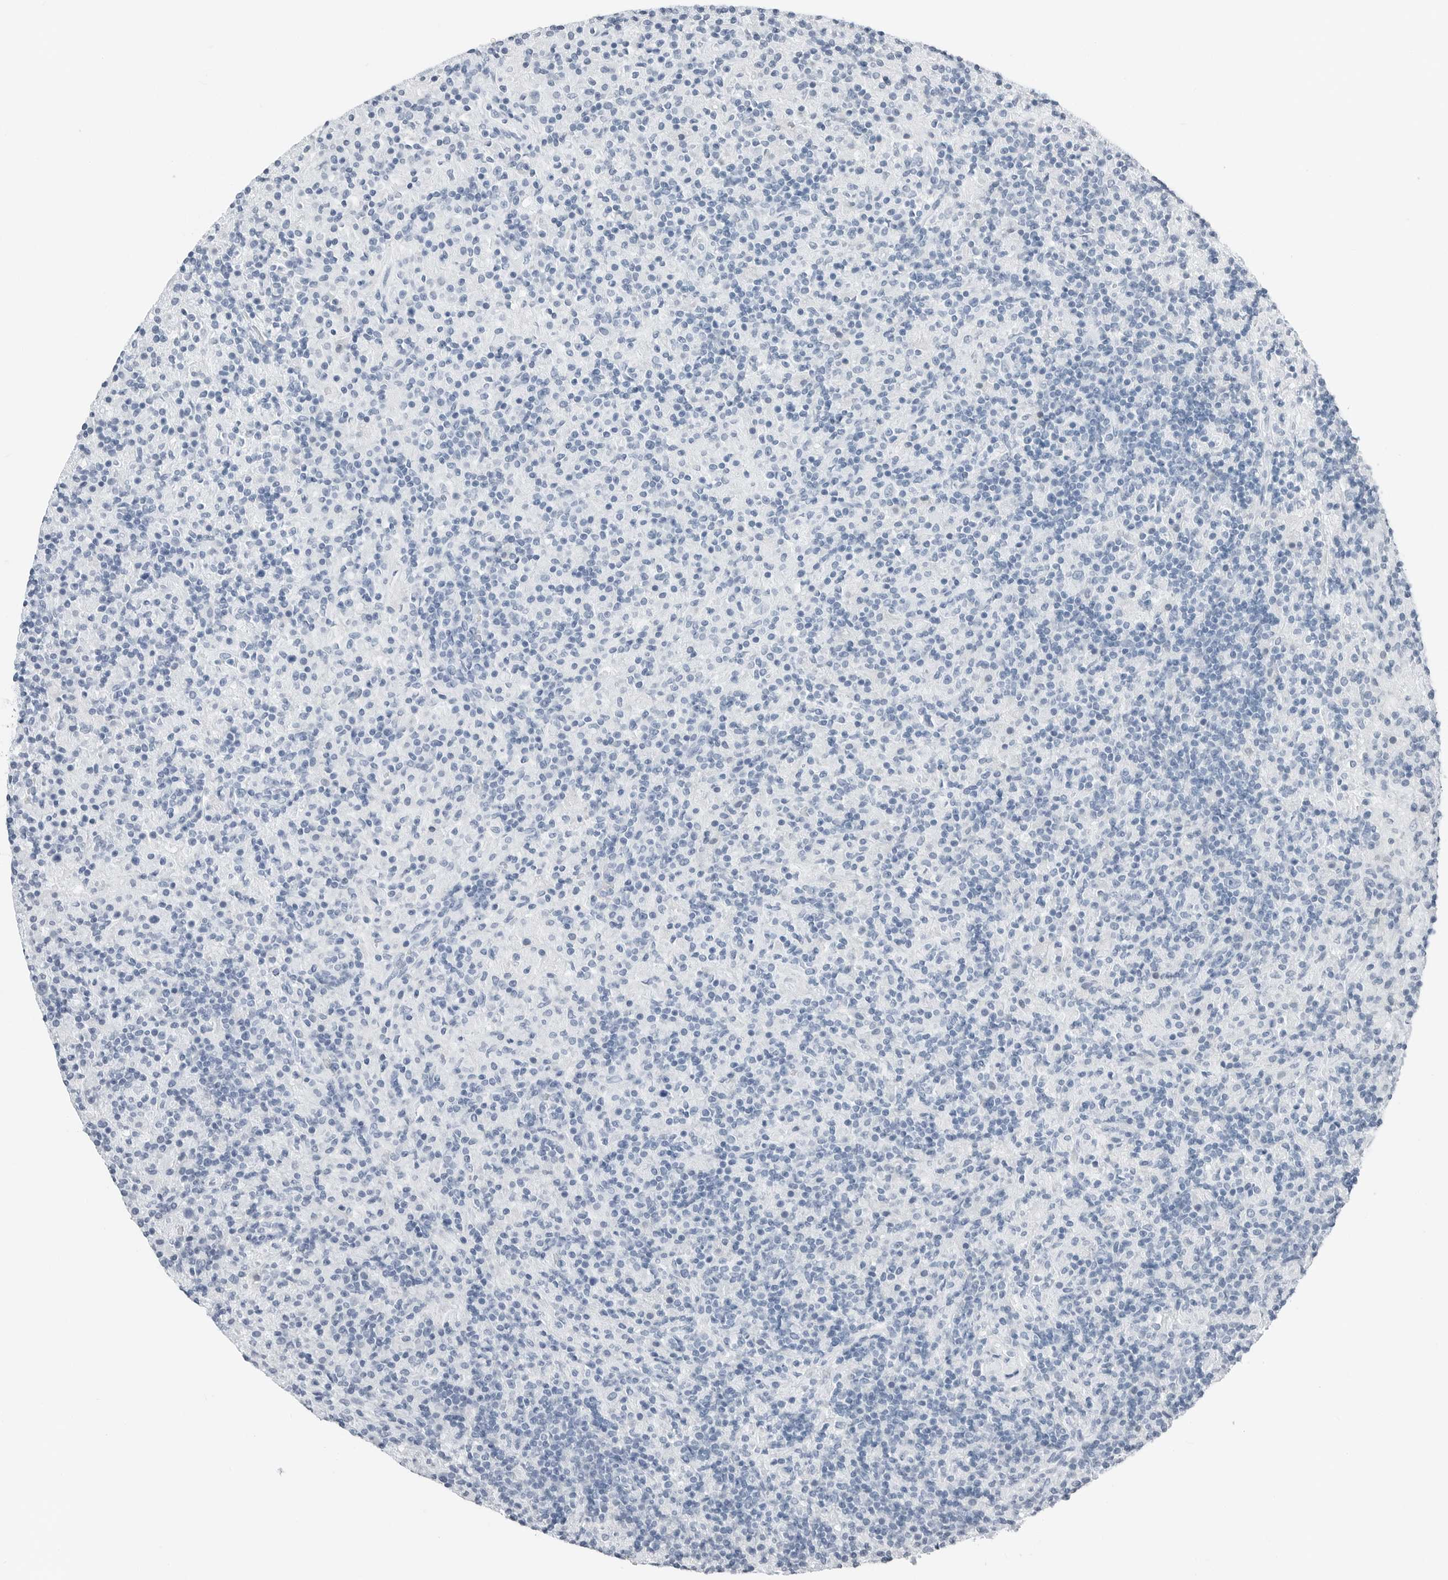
{"staining": {"intensity": "negative", "quantity": "none", "location": "none"}, "tissue": "lymphoma", "cell_type": "Tumor cells", "image_type": "cancer", "snomed": [{"axis": "morphology", "description": "Hodgkin's disease, NOS"}, {"axis": "topography", "description": "Lymph node"}], "caption": "A photomicrograph of Hodgkin's disease stained for a protein displays no brown staining in tumor cells.", "gene": "SLPI", "patient": {"sex": "male", "age": 70}}